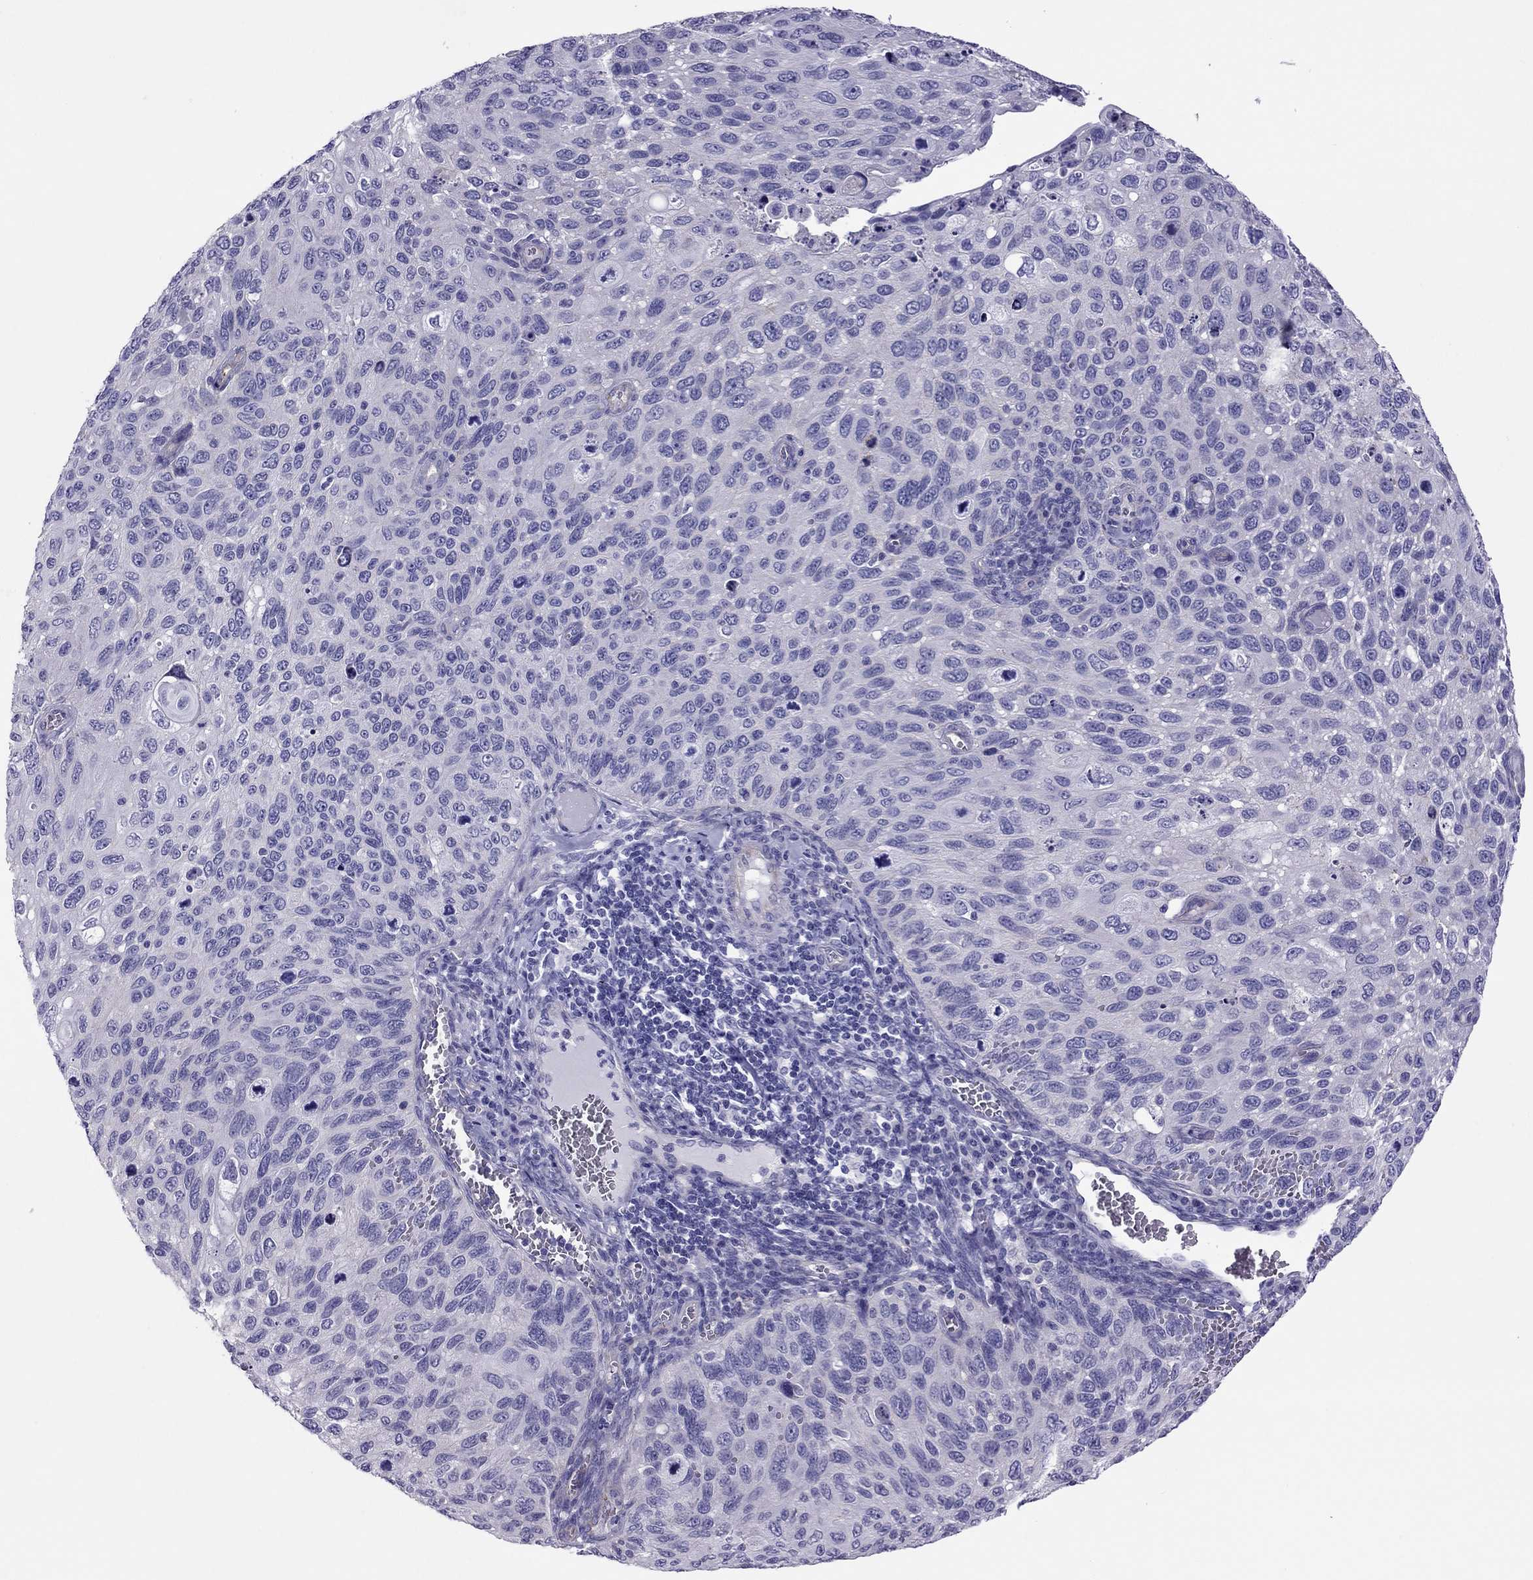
{"staining": {"intensity": "negative", "quantity": "none", "location": "none"}, "tissue": "cervical cancer", "cell_type": "Tumor cells", "image_type": "cancer", "snomed": [{"axis": "morphology", "description": "Squamous cell carcinoma, NOS"}, {"axis": "topography", "description": "Cervix"}], "caption": "The image exhibits no staining of tumor cells in cervical cancer (squamous cell carcinoma).", "gene": "MYL11", "patient": {"sex": "female", "age": 70}}